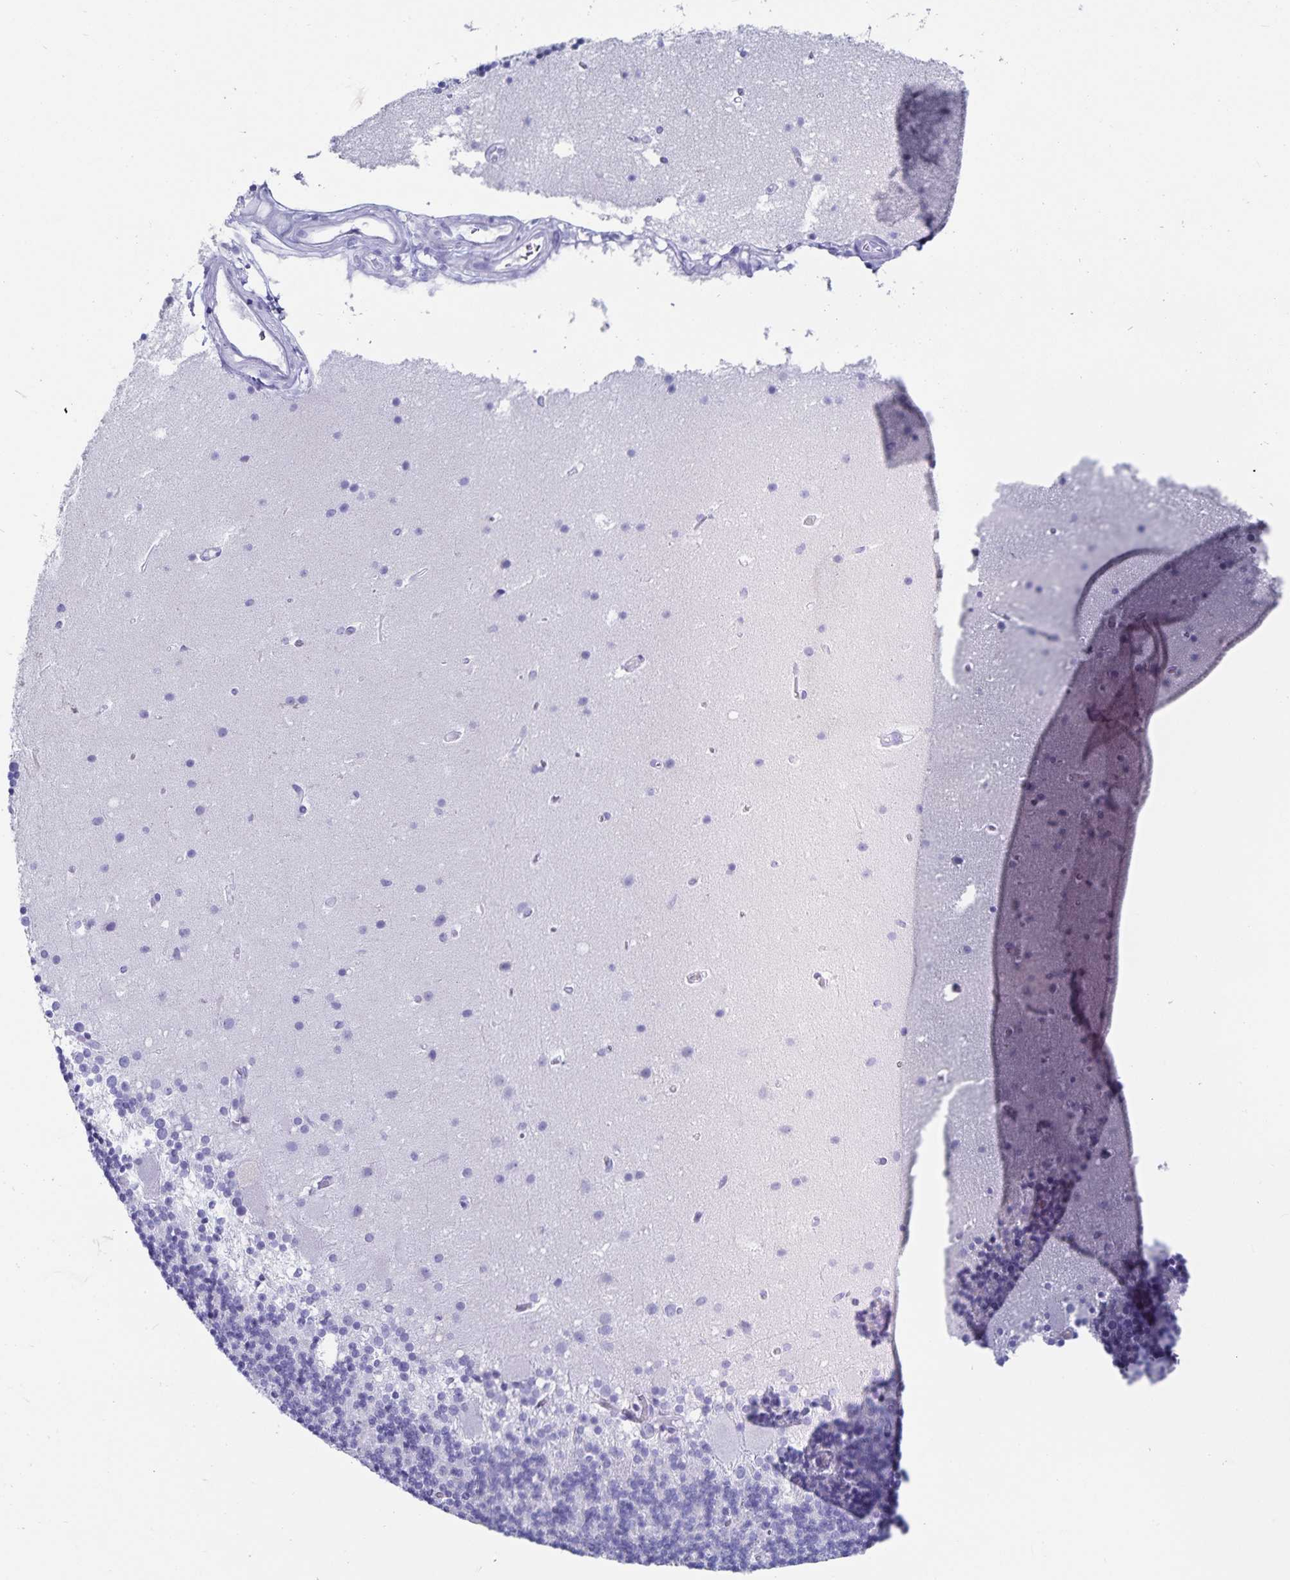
{"staining": {"intensity": "negative", "quantity": "none", "location": "none"}, "tissue": "cerebellum", "cell_type": "Cells in granular layer", "image_type": "normal", "snomed": [{"axis": "morphology", "description": "Normal tissue, NOS"}, {"axis": "topography", "description": "Cerebellum"}], "caption": "IHC of normal cerebellum reveals no positivity in cells in granular layer.", "gene": "C19orf73", "patient": {"sex": "male", "age": 70}}